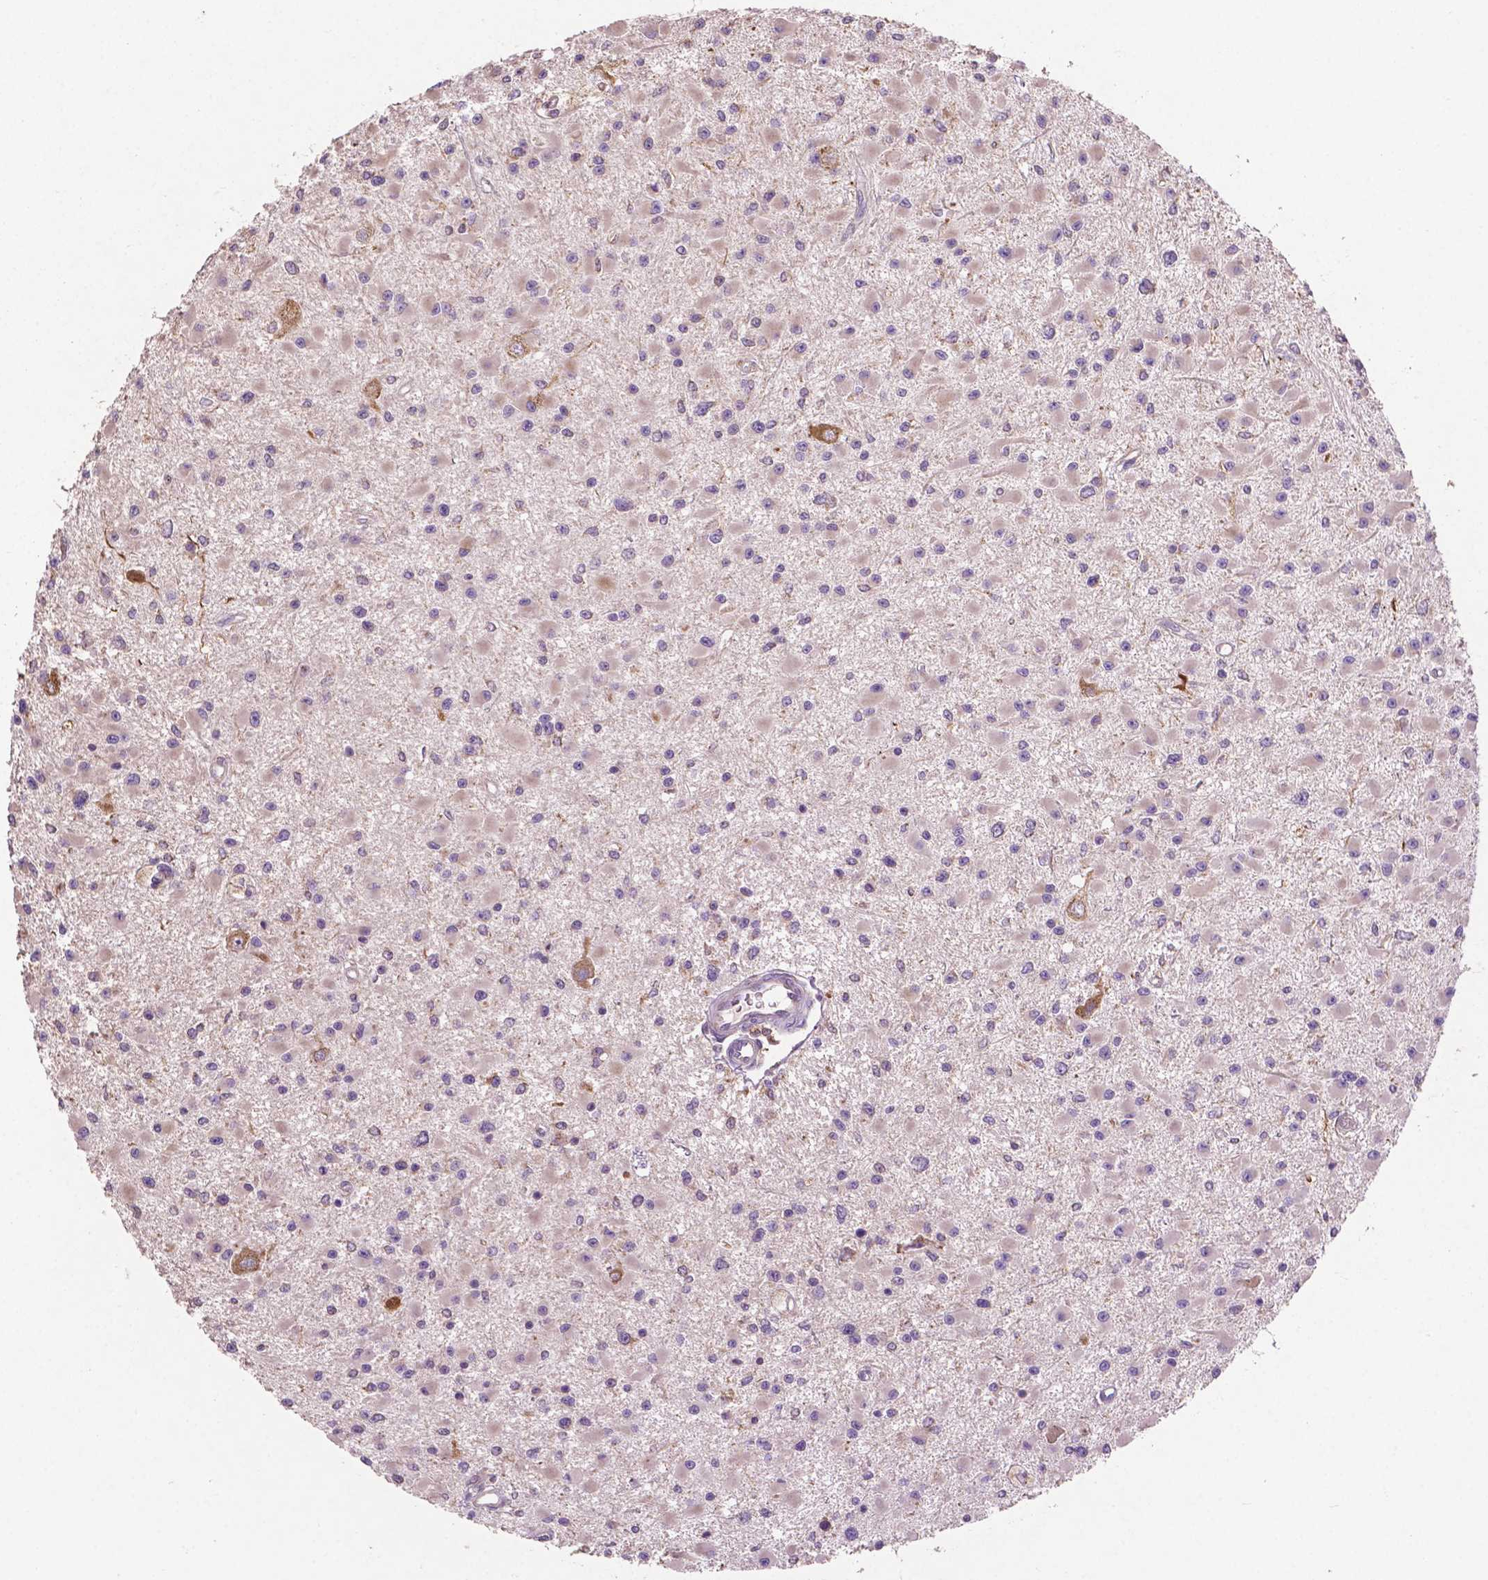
{"staining": {"intensity": "negative", "quantity": "none", "location": "none"}, "tissue": "glioma", "cell_type": "Tumor cells", "image_type": "cancer", "snomed": [{"axis": "morphology", "description": "Glioma, malignant, High grade"}, {"axis": "topography", "description": "Brain"}], "caption": "DAB immunohistochemical staining of malignant glioma (high-grade) reveals no significant staining in tumor cells.", "gene": "MBTPS1", "patient": {"sex": "male", "age": 54}}